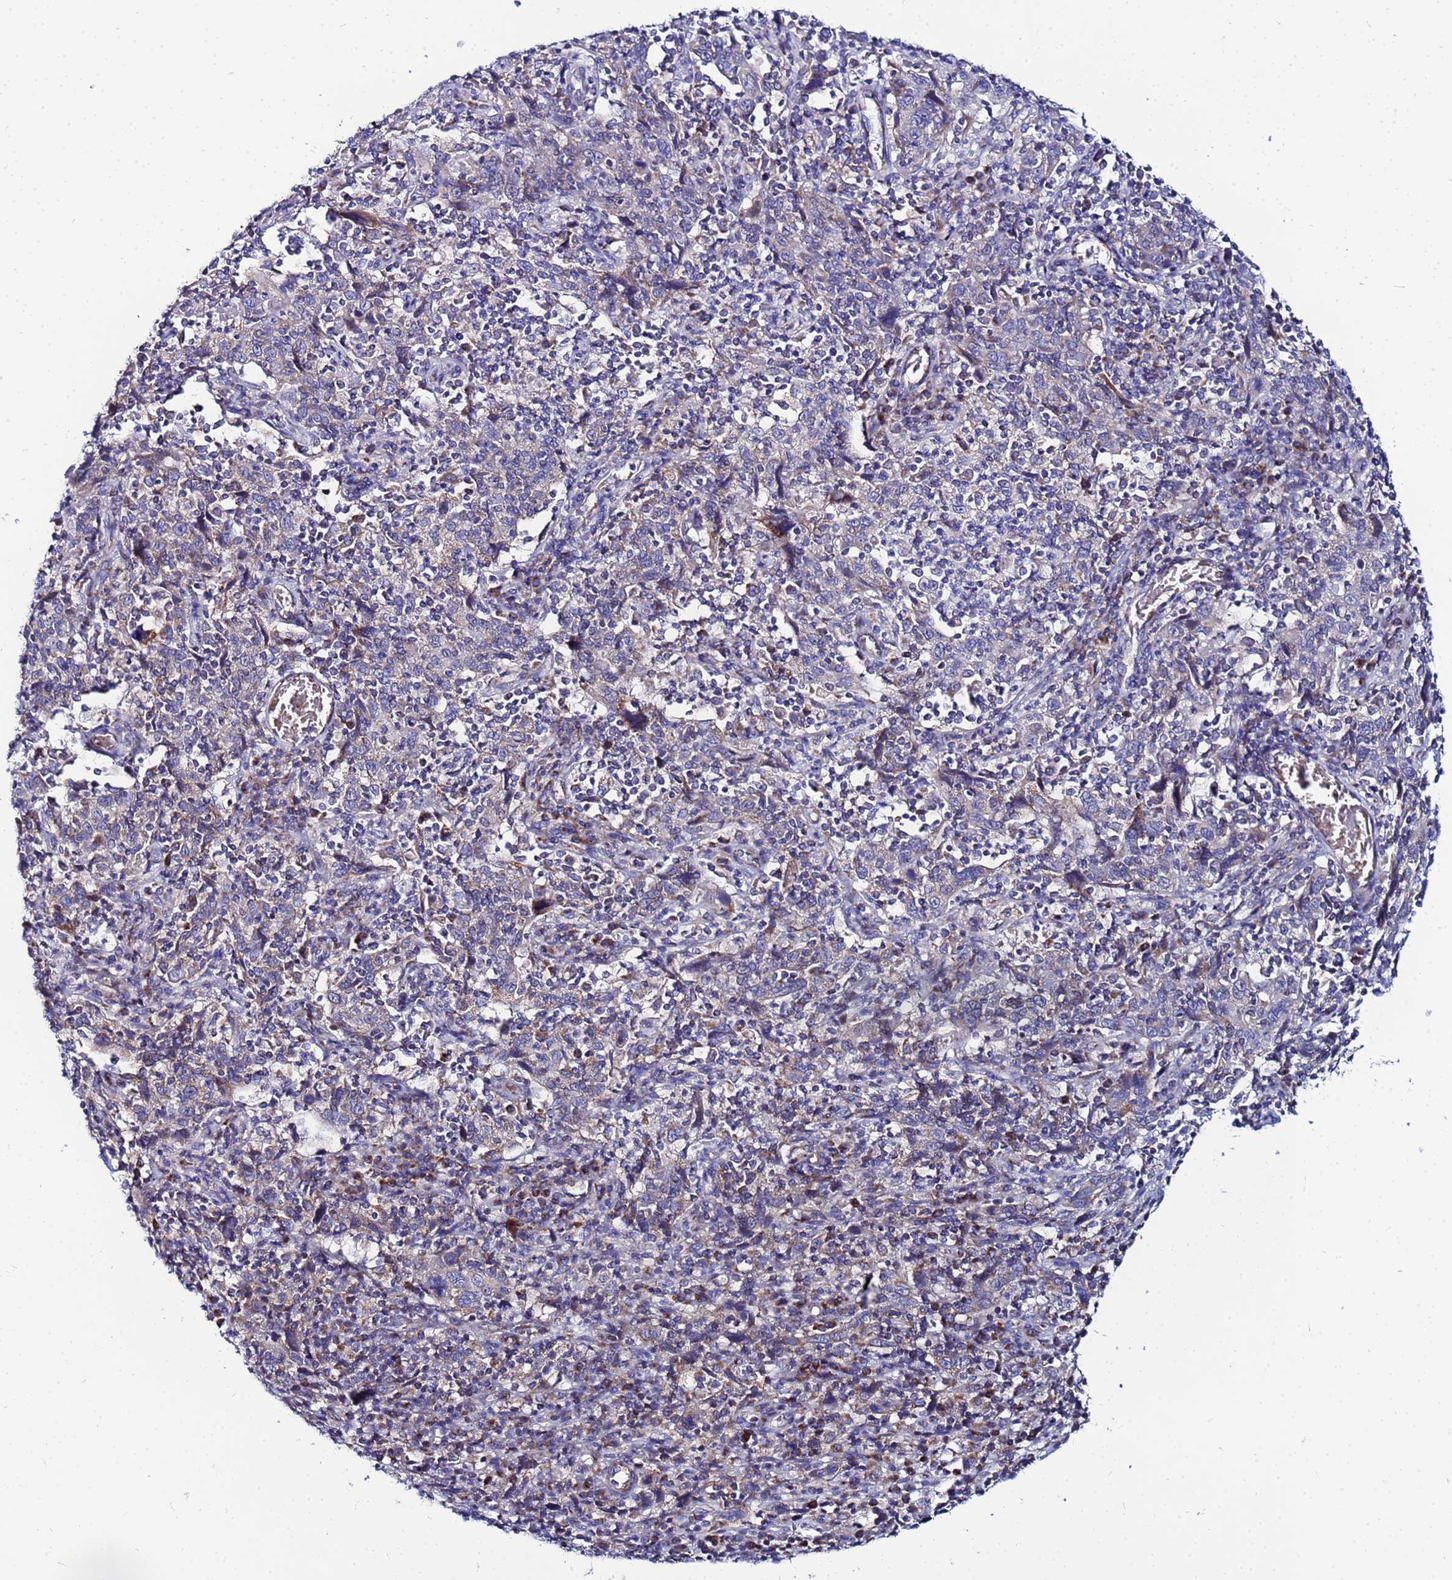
{"staining": {"intensity": "negative", "quantity": "none", "location": "none"}, "tissue": "cervical cancer", "cell_type": "Tumor cells", "image_type": "cancer", "snomed": [{"axis": "morphology", "description": "Squamous cell carcinoma, NOS"}, {"axis": "topography", "description": "Cervix"}], "caption": "Photomicrograph shows no significant protein expression in tumor cells of cervical cancer.", "gene": "FAHD2A", "patient": {"sex": "female", "age": 46}}